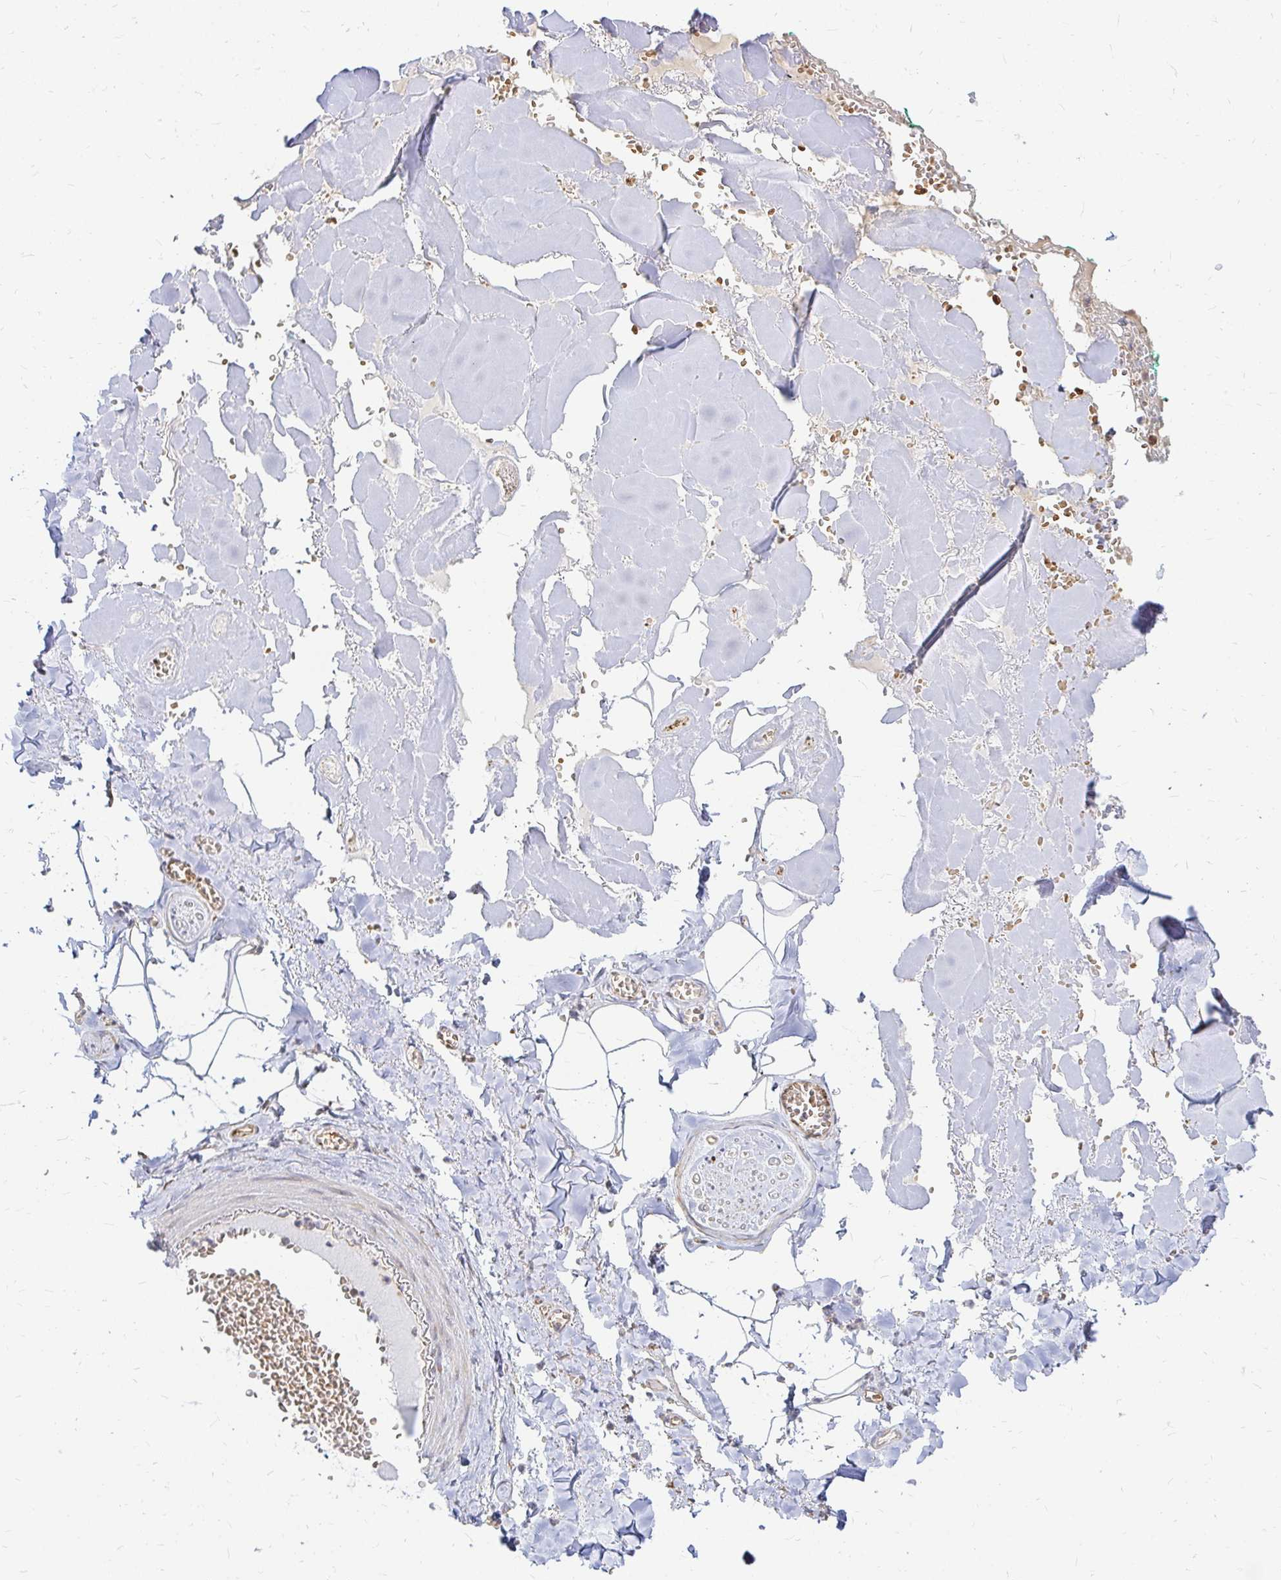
{"staining": {"intensity": "moderate", "quantity": "<25%", "location": "cytoplasmic/membranous"}, "tissue": "adipose tissue", "cell_type": "Adipocytes", "image_type": "normal", "snomed": [{"axis": "morphology", "description": "Normal tissue, NOS"}, {"axis": "topography", "description": "Vulva"}, {"axis": "topography", "description": "Peripheral nerve tissue"}], "caption": "DAB (3,3'-diaminobenzidine) immunohistochemical staining of normal human adipose tissue displays moderate cytoplasmic/membranous protein expression in approximately <25% of adipocytes.", "gene": "CAST", "patient": {"sex": "female", "age": 66}}